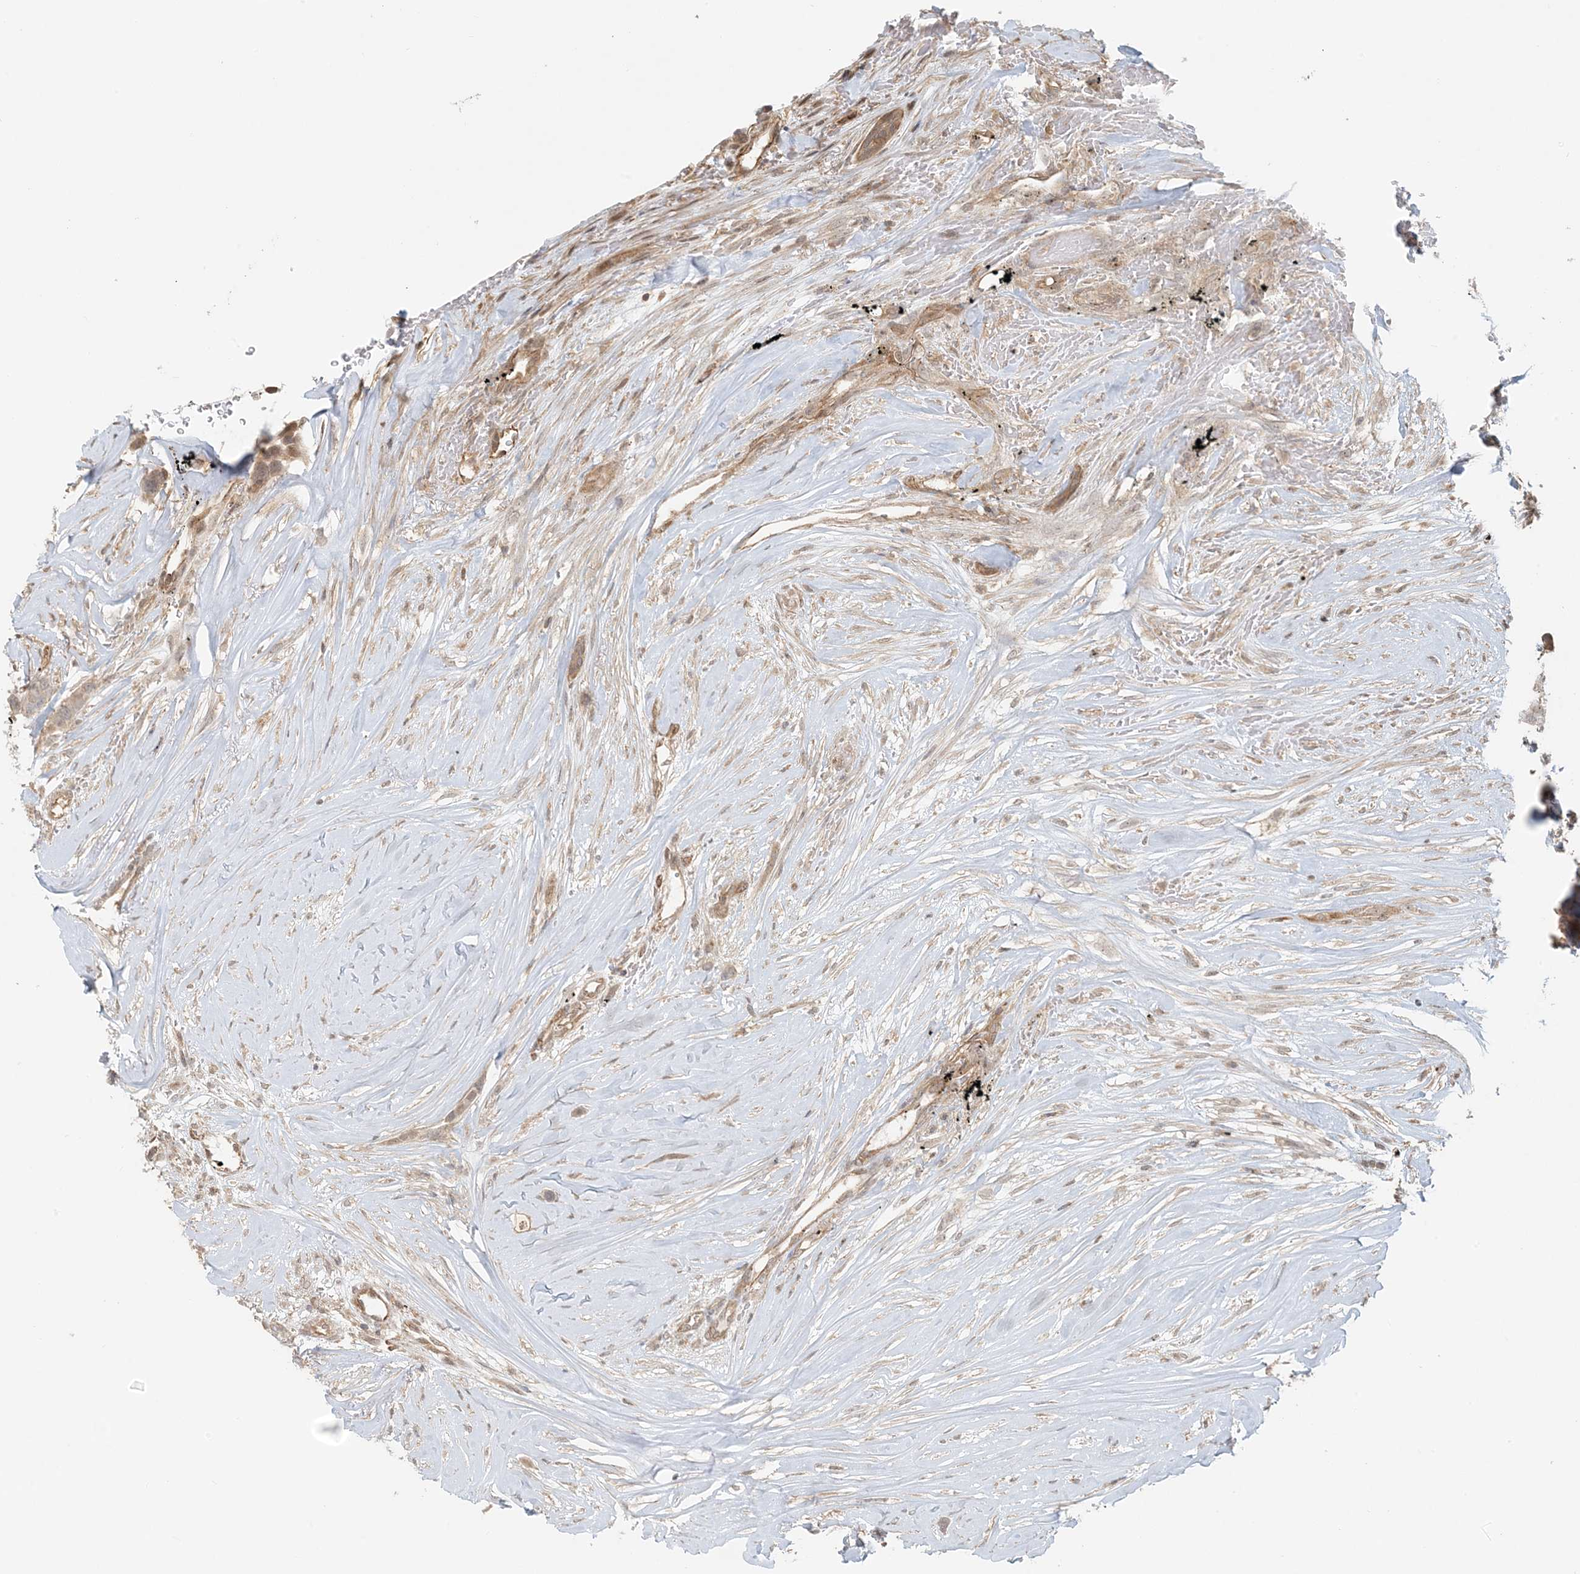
{"staining": {"intensity": "weak", "quantity": ">75%", "location": "cytoplasmic/membranous"}, "tissue": "breast cancer", "cell_type": "Tumor cells", "image_type": "cancer", "snomed": [{"axis": "morphology", "description": "Lobular carcinoma"}, {"axis": "topography", "description": "Breast"}], "caption": "Tumor cells show low levels of weak cytoplasmic/membranous expression in approximately >75% of cells in breast cancer.", "gene": "OBI1", "patient": {"sex": "female", "age": 51}}